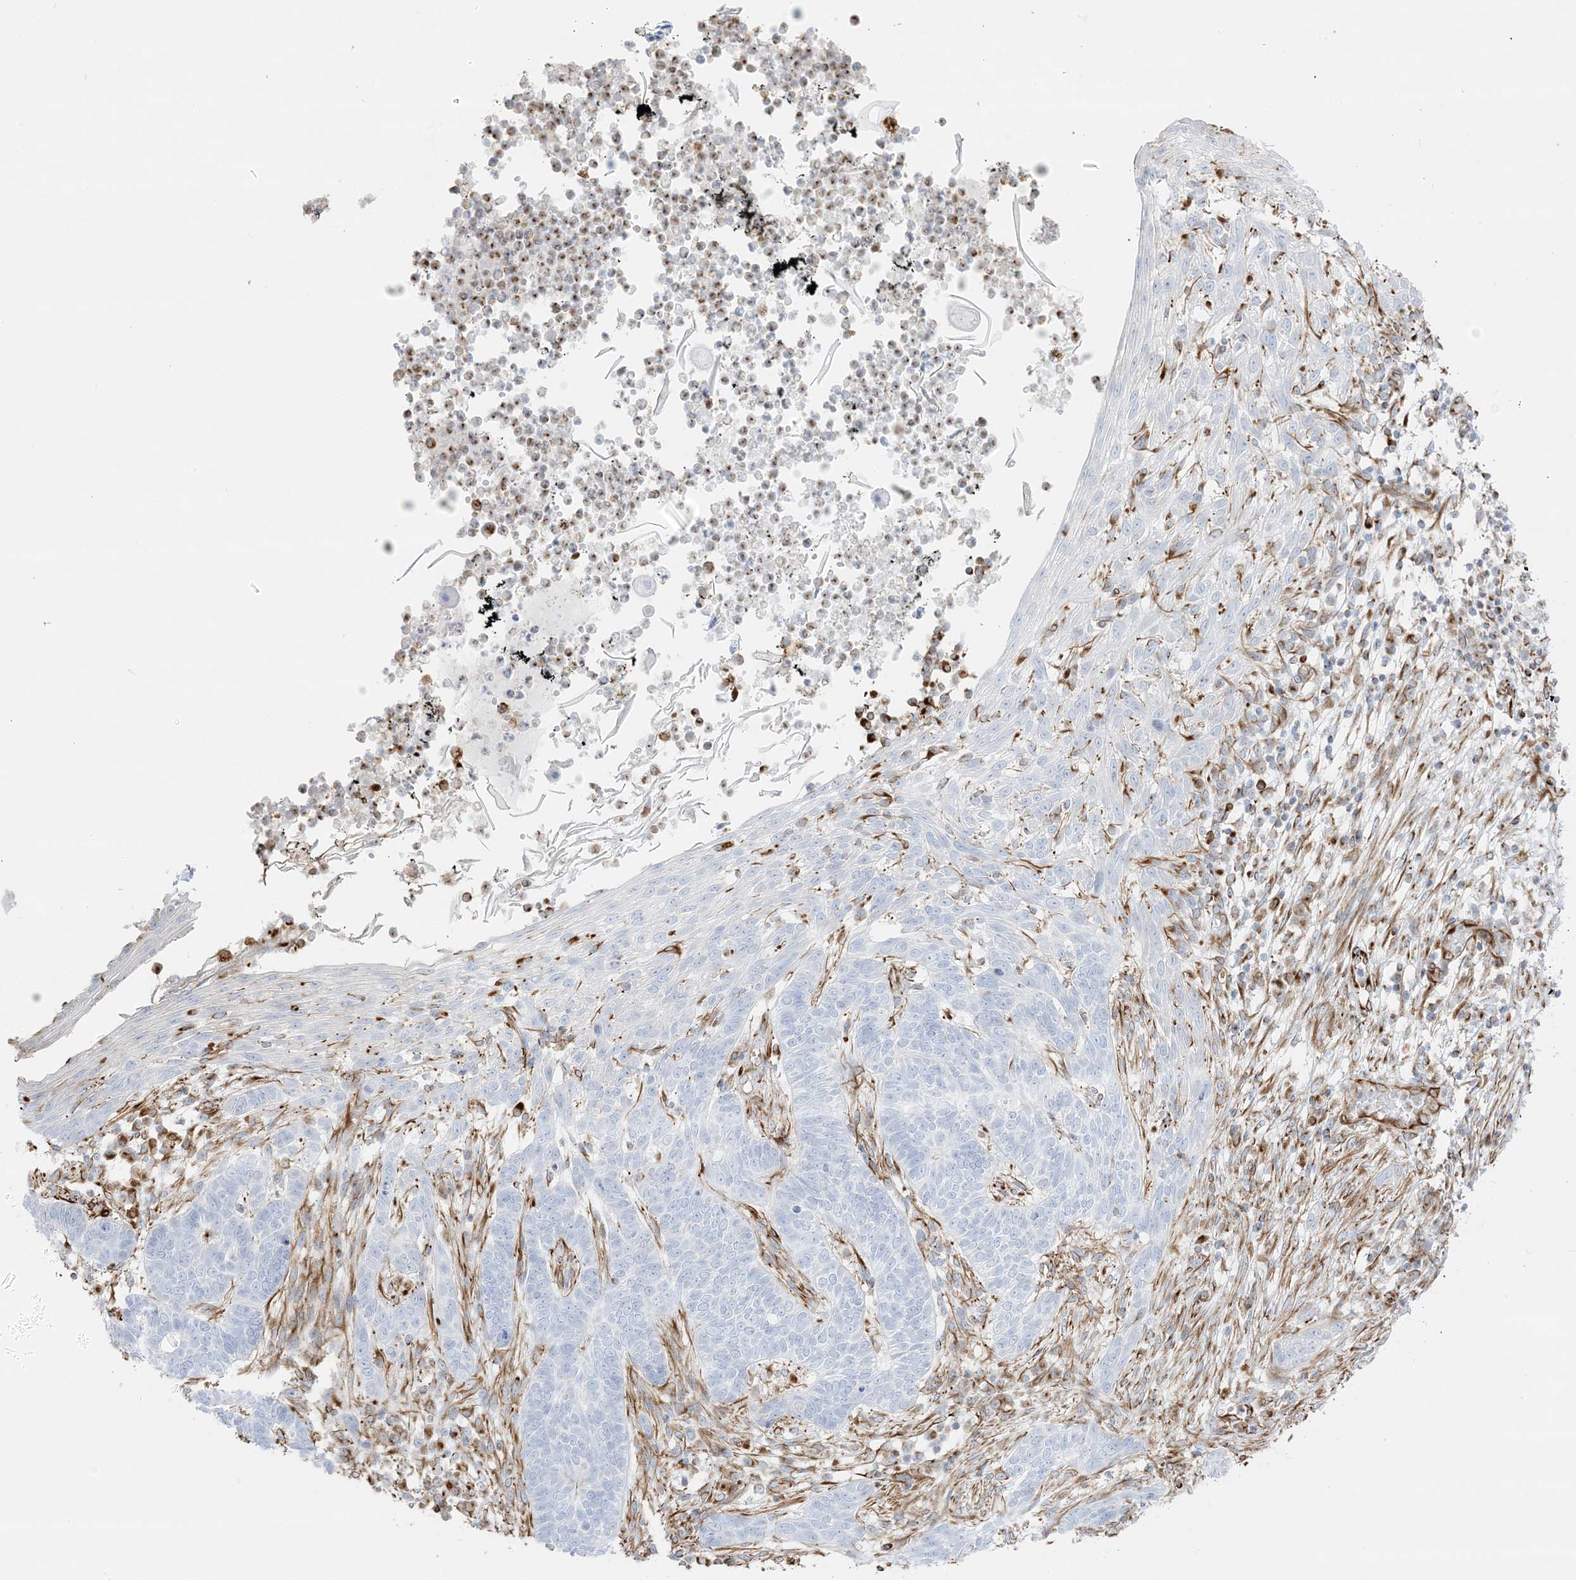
{"staining": {"intensity": "negative", "quantity": "none", "location": "none"}, "tissue": "skin cancer", "cell_type": "Tumor cells", "image_type": "cancer", "snomed": [{"axis": "morphology", "description": "Normal tissue, NOS"}, {"axis": "morphology", "description": "Basal cell carcinoma"}, {"axis": "topography", "description": "Skin"}], "caption": "High power microscopy photomicrograph of an IHC histopathology image of skin cancer (basal cell carcinoma), revealing no significant positivity in tumor cells.", "gene": "PID1", "patient": {"sex": "male", "age": 64}}